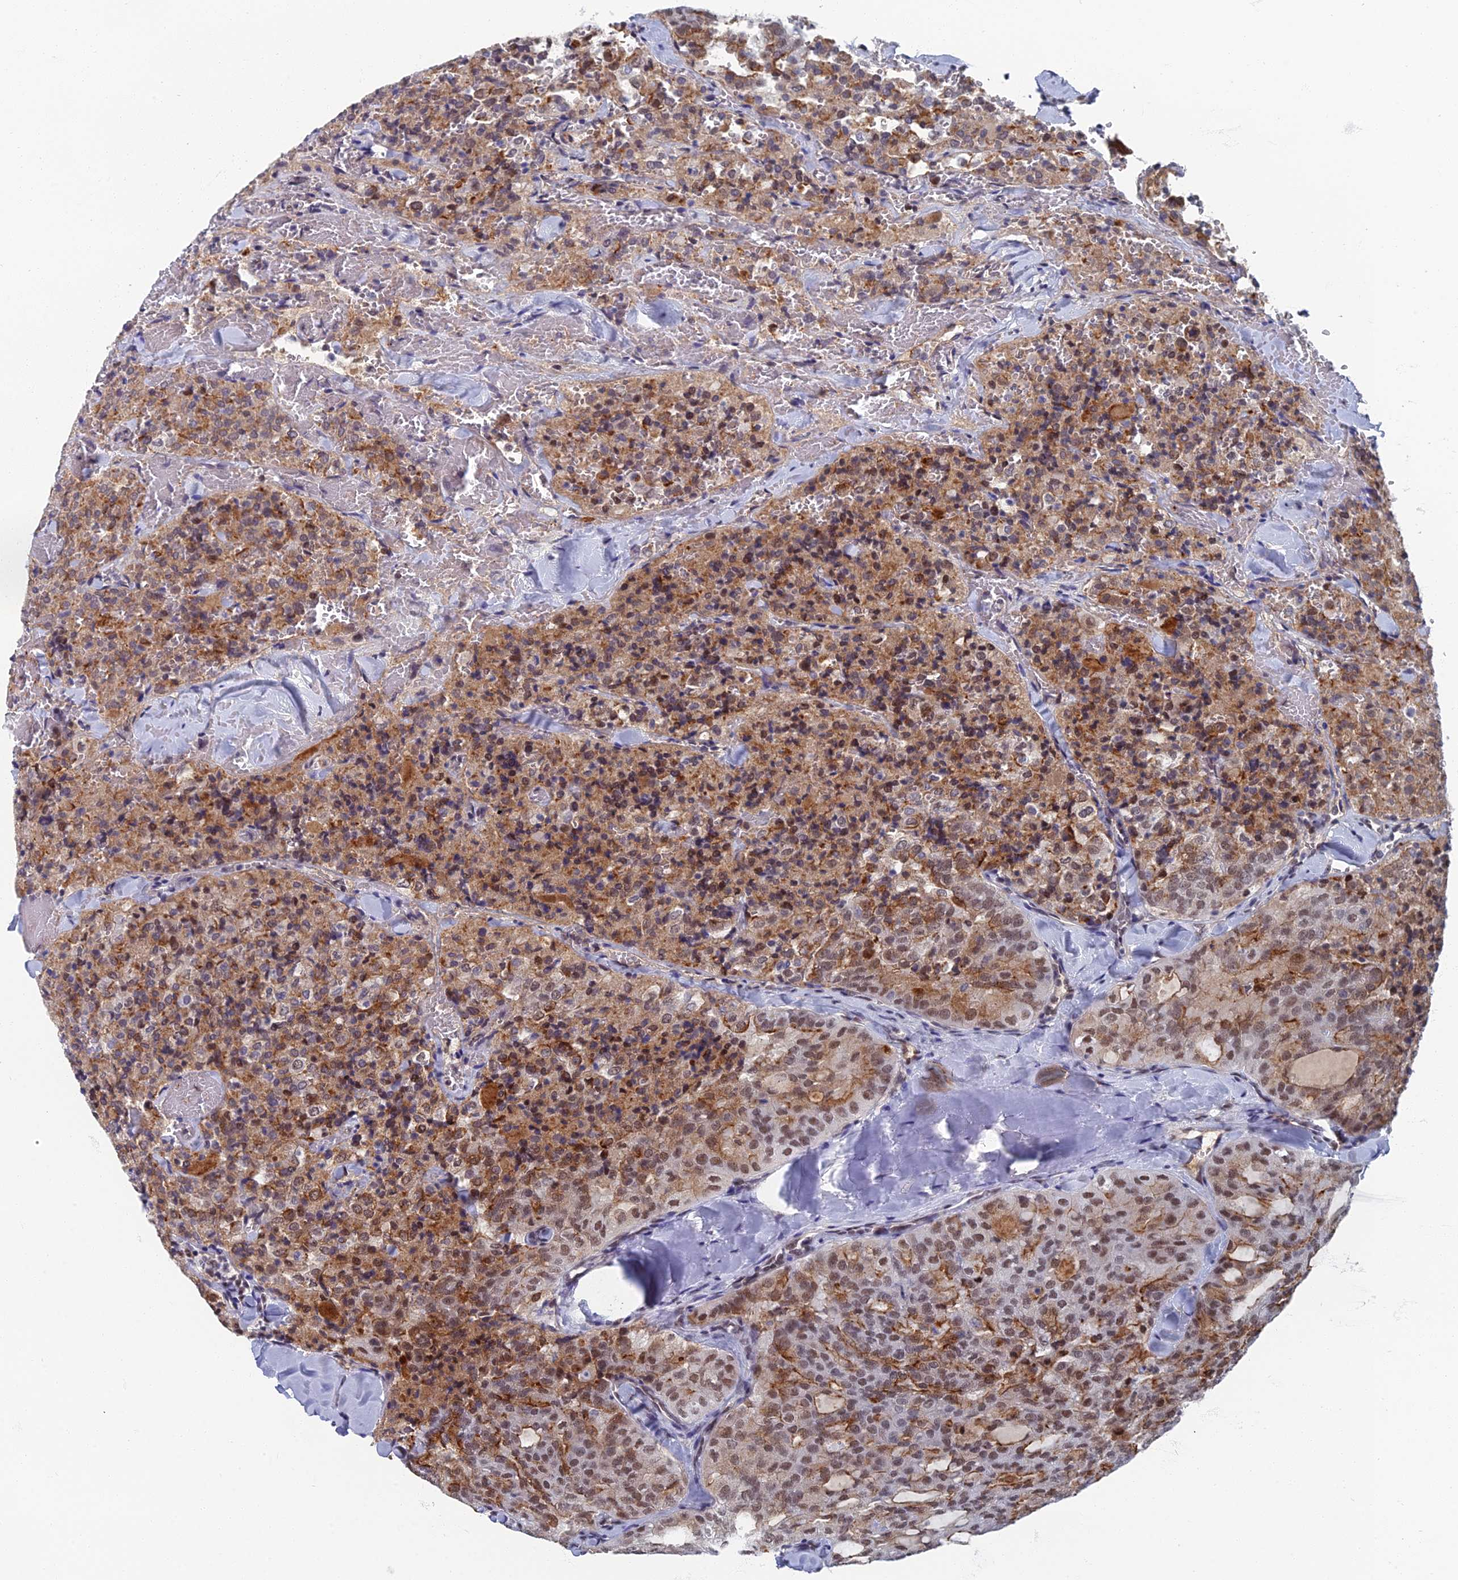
{"staining": {"intensity": "moderate", "quantity": "25%-75%", "location": "cytoplasmic/membranous,nuclear"}, "tissue": "thyroid cancer", "cell_type": "Tumor cells", "image_type": "cancer", "snomed": [{"axis": "morphology", "description": "Follicular adenoma carcinoma, NOS"}, {"axis": "topography", "description": "Thyroid gland"}], "caption": "Brown immunohistochemical staining in thyroid cancer displays moderate cytoplasmic/membranous and nuclear positivity in about 25%-75% of tumor cells.", "gene": "TAF13", "patient": {"sex": "male", "age": 75}}